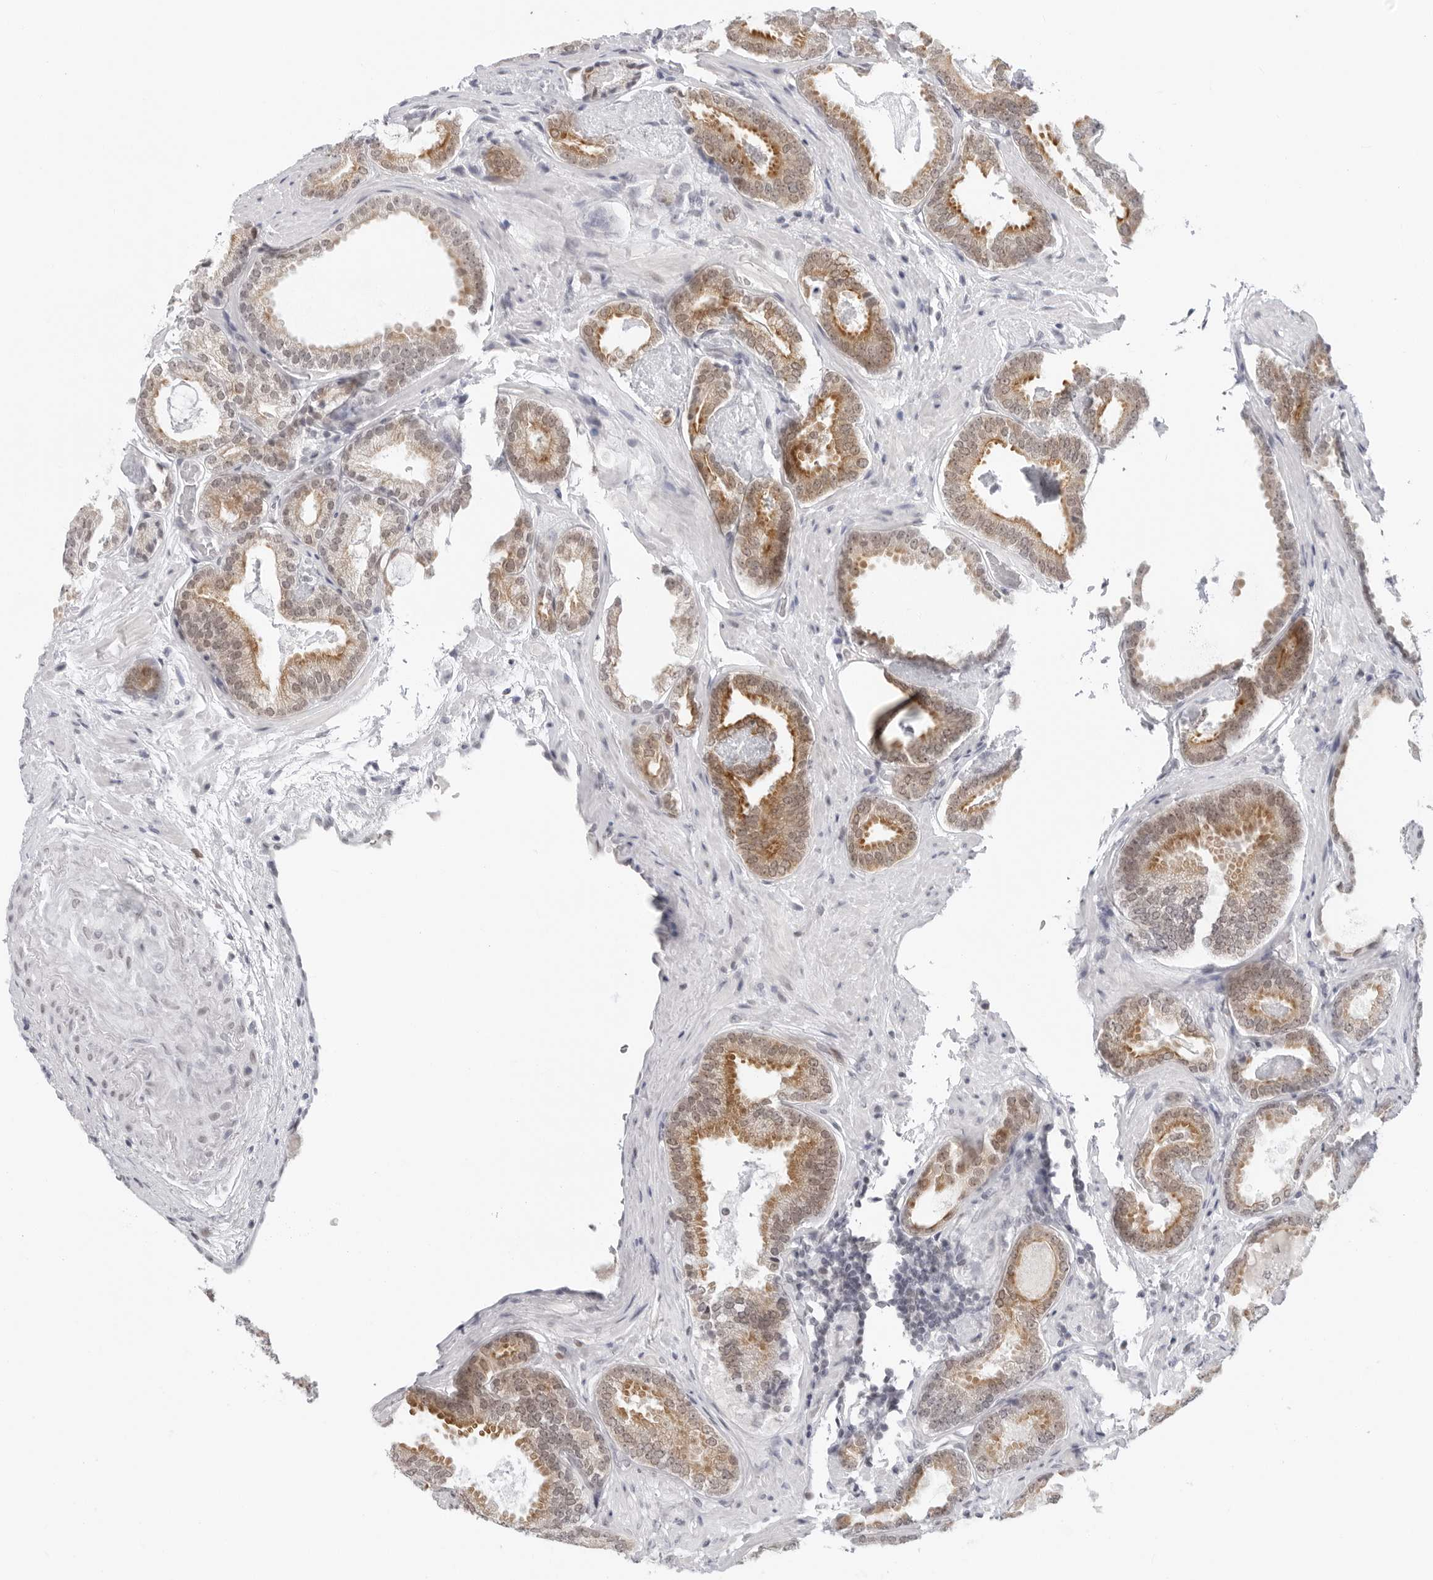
{"staining": {"intensity": "moderate", "quantity": "25%-75%", "location": "cytoplasmic/membranous,nuclear"}, "tissue": "prostate cancer", "cell_type": "Tumor cells", "image_type": "cancer", "snomed": [{"axis": "morphology", "description": "Adenocarcinoma, Low grade"}, {"axis": "topography", "description": "Prostate"}], "caption": "This is a photomicrograph of immunohistochemistry (IHC) staining of prostate low-grade adenocarcinoma, which shows moderate positivity in the cytoplasmic/membranous and nuclear of tumor cells.", "gene": "FLG2", "patient": {"sex": "male", "age": 71}}